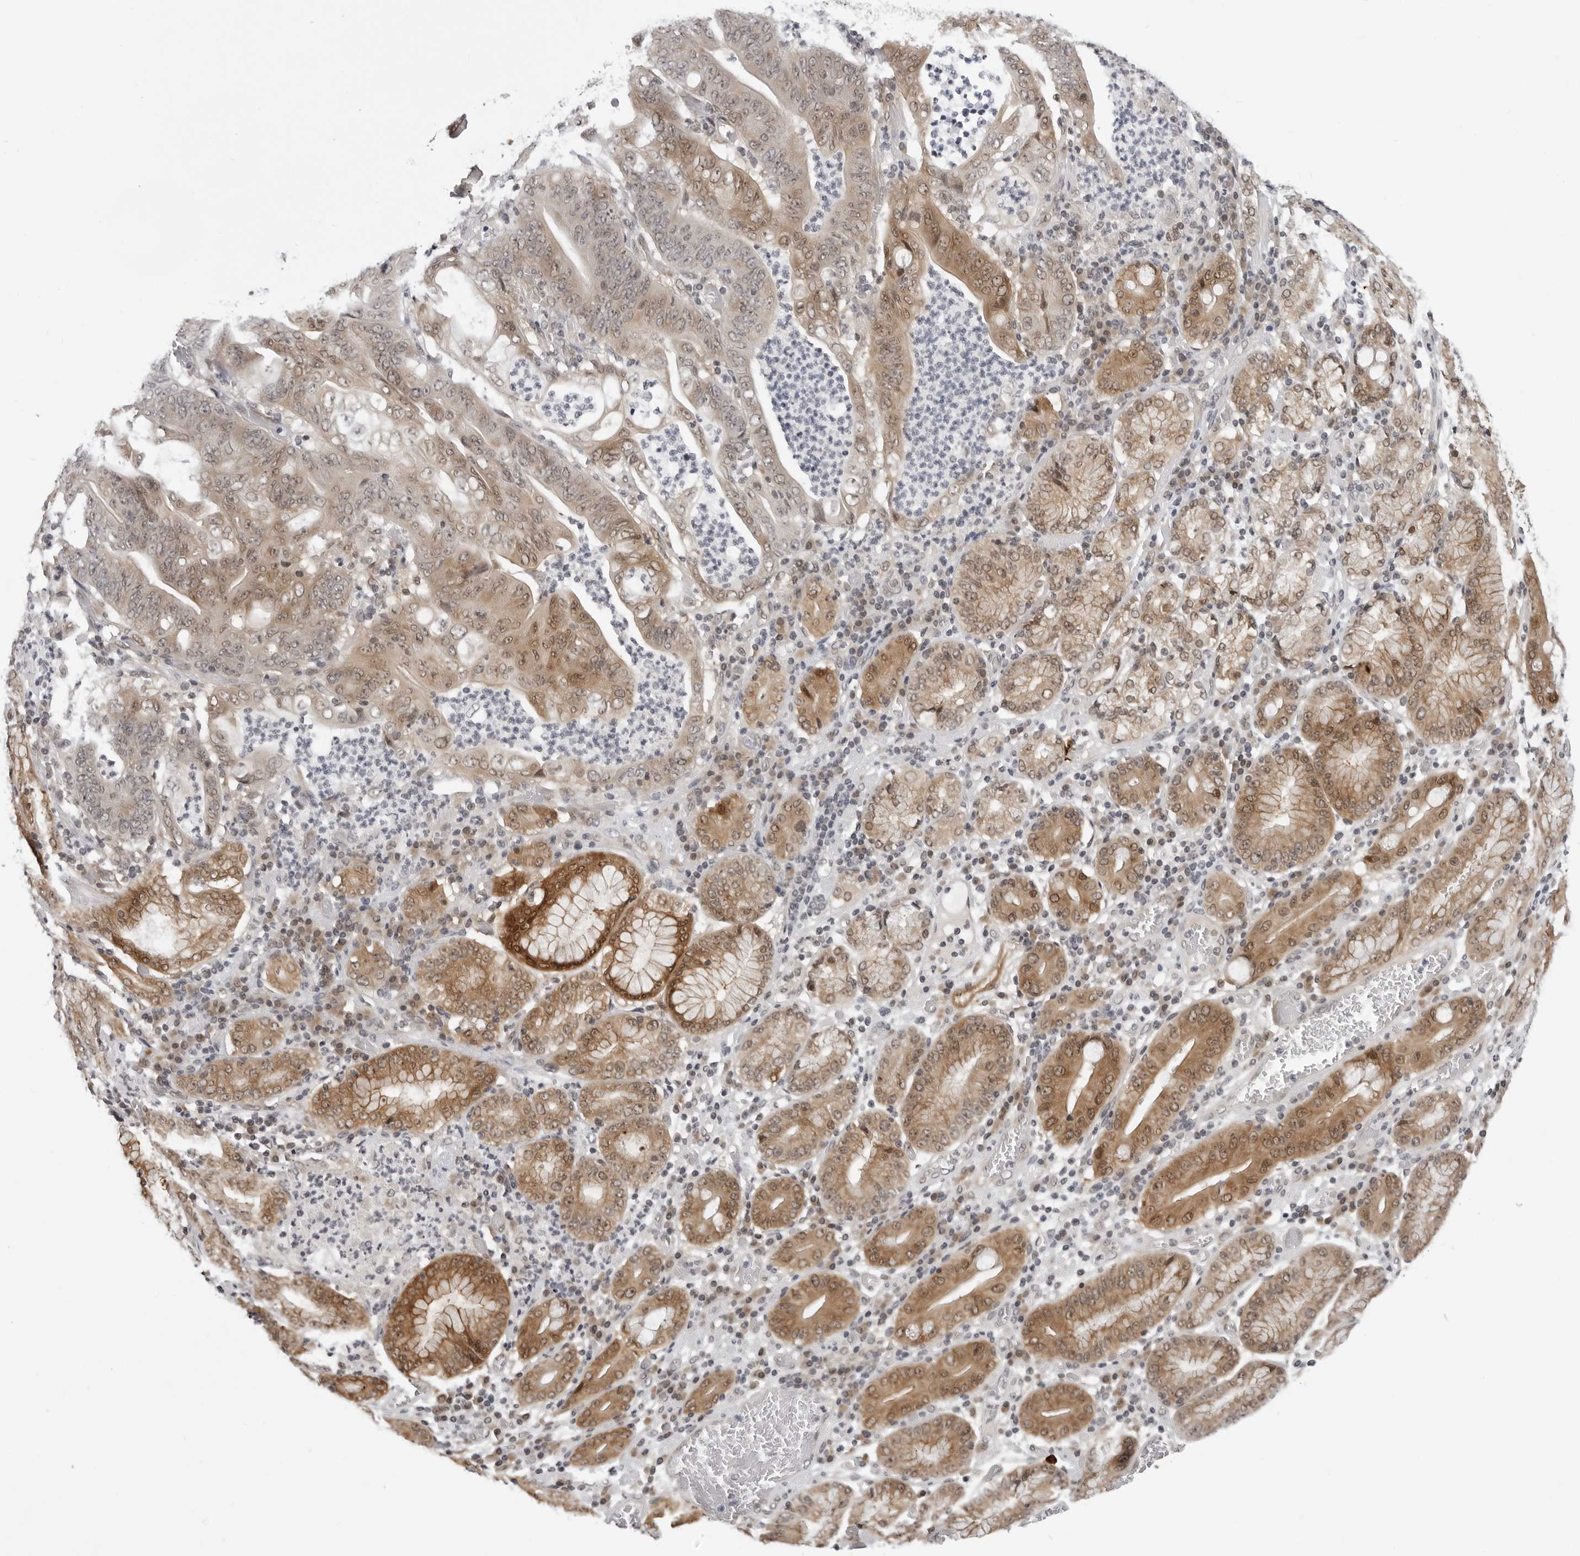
{"staining": {"intensity": "moderate", "quantity": ">75%", "location": "cytoplasmic/membranous"}, "tissue": "stomach cancer", "cell_type": "Tumor cells", "image_type": "cancer", "snomed": [{"axis": "morphology", "description": "Adenocarcinoma, NOS"}, {"axis": "topography", "description": "Stomach"}], "caption": "Tumor cells show medium levels of moderate cytoplasmic/membranous staining in approximately >75% of cells in stomach adenocarcinoma.", "gene": "CASP7", "patient": {"sex": "female", "age": 73}}